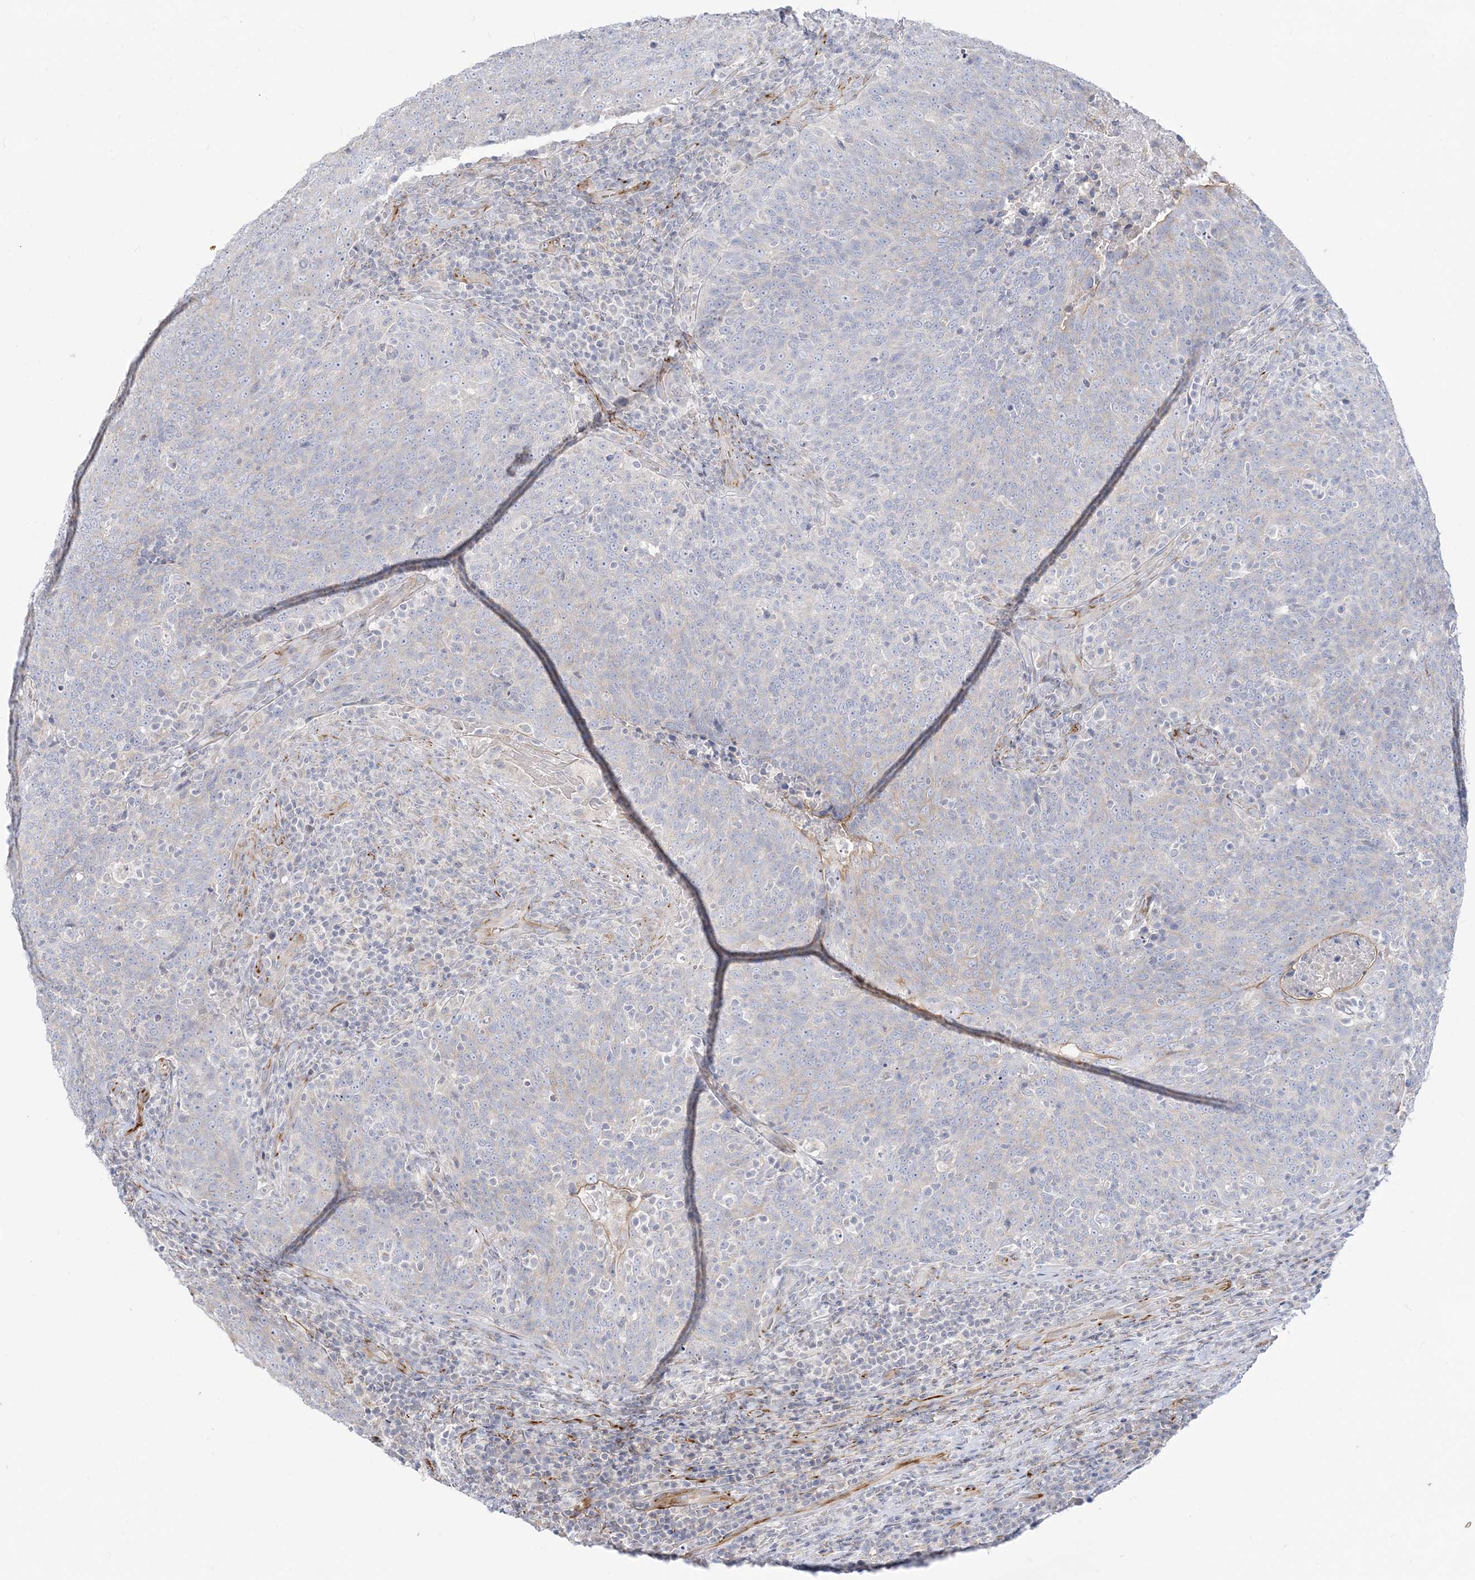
{"staining": {"intensity": "weak", "quantity": "<25%", "location": "cytoplasmic/membranous"}, "tissue": "head and neck cancer", "cell_type": "Tumor cells", "image_type": "cancer", "snomed": [{"axis": "morphology", "description": "Squamous cell carcinoma, NOS"}, {"axis": "morphology", "description": "Squamous cell carcinoma, metastatic, NOS"}, {"axis": "topography", "description": "Lymph node"}, {"axis": "topography", "description": "Head-Neck"}], "caption": "Immunohistochemical staining of human squamous cell carcinoma (head and neck) reveals no significant staining in tumor cells.", "gene": "GPAT2", "patient": {"sex": "male", "age": 62}}